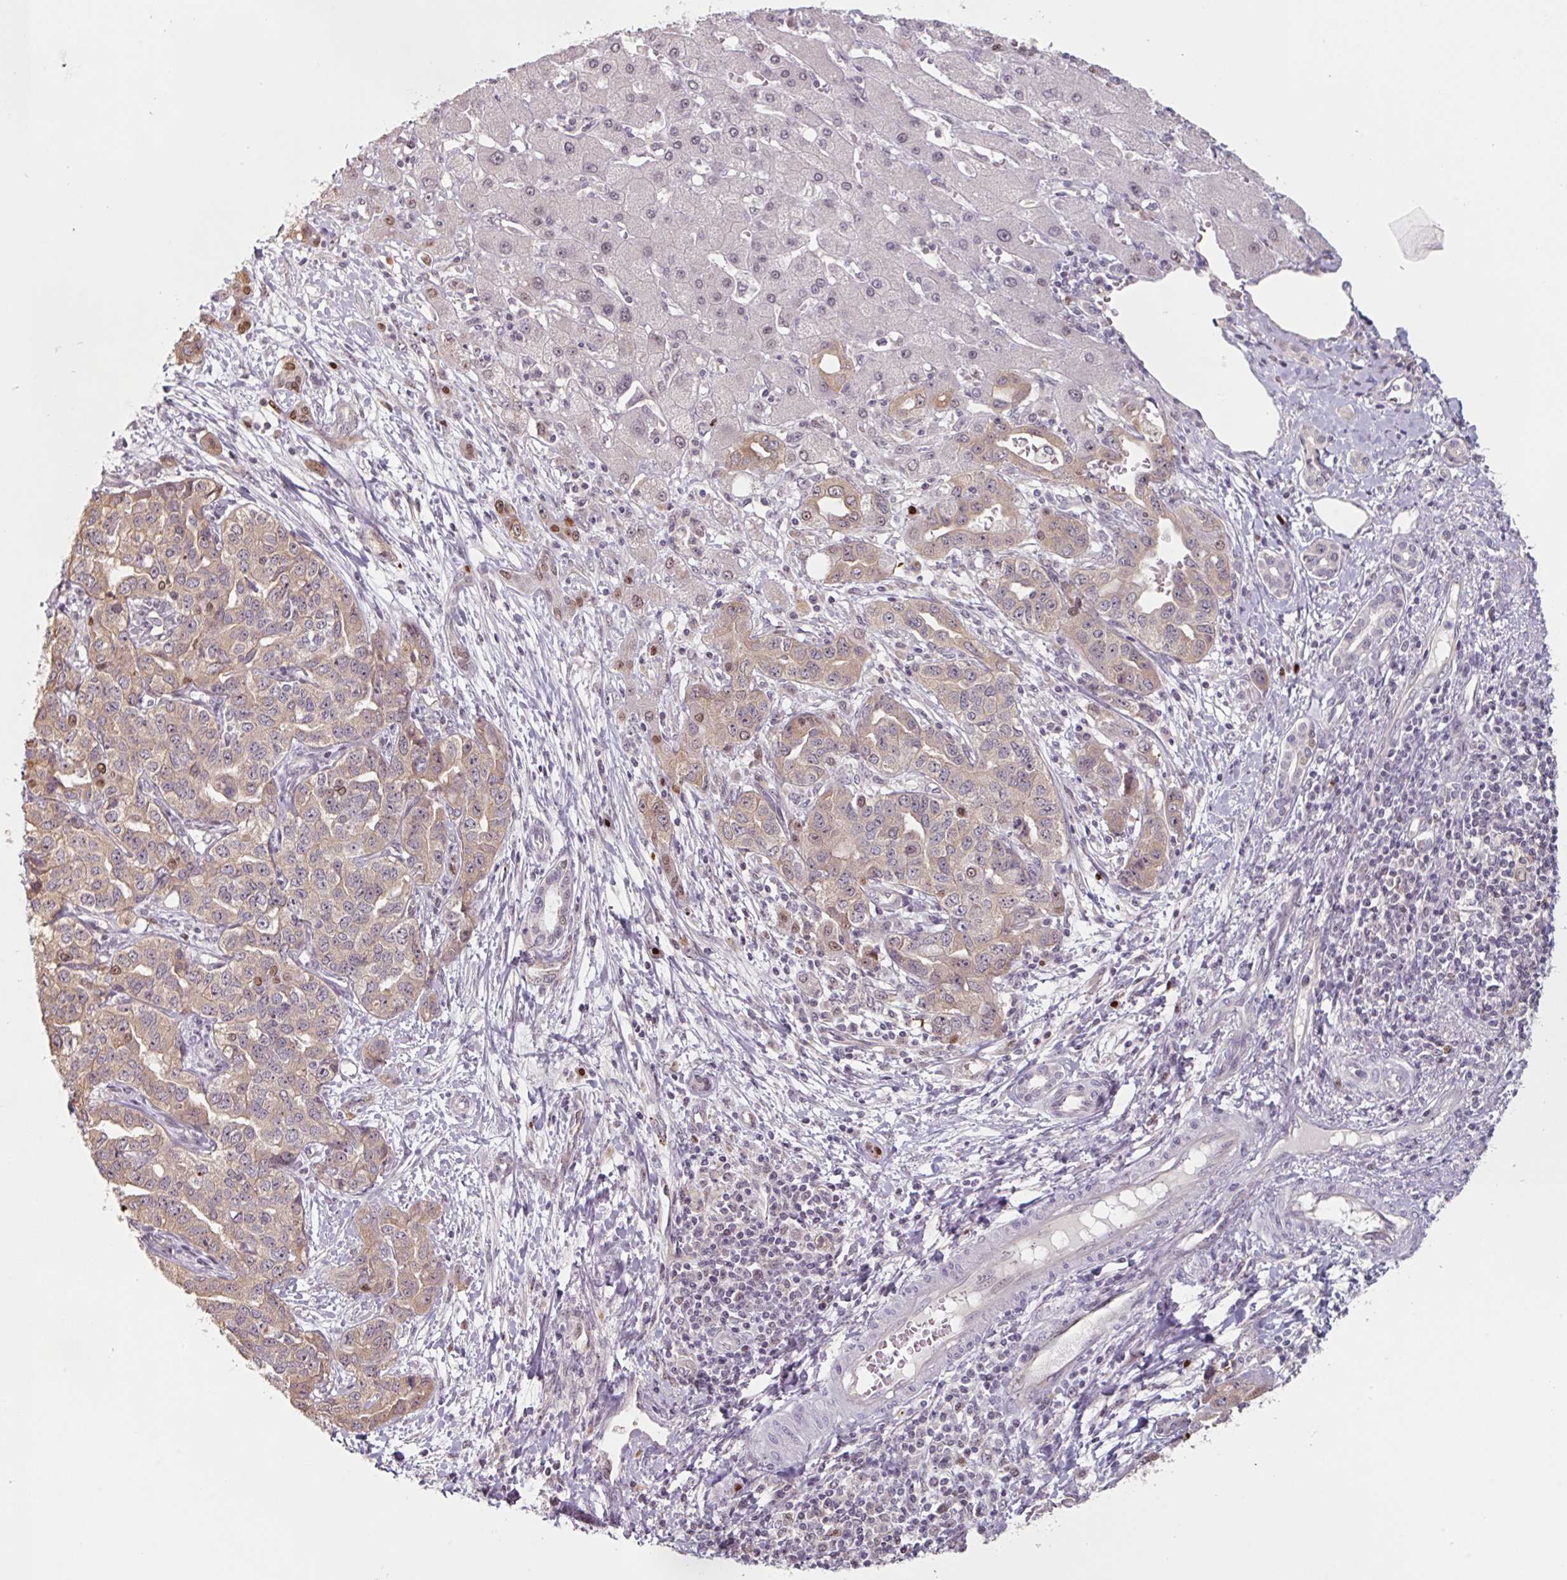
{"staining": {"intensity": "moderate", "quantity": "25%-75%", "location": "cytoplasmic/membranous"}, "tissue": "liver cancer", "cell_type": "Tumor cells", "image_type": "cancer", "snomed": [{"axis": "morphology", "description": "Cholangiocarcinoma"}, {"axis": "topography", "description": "Liver"}], "caption": "Protein staining by immunohistochemistry displays moderate cytoplasmic/membranous staining in about 25%-75% of tumor cells in liver cholangiocarcinoma.", "gene": "ZBTB6", "patient": {"sex": "male", "age": 59}}